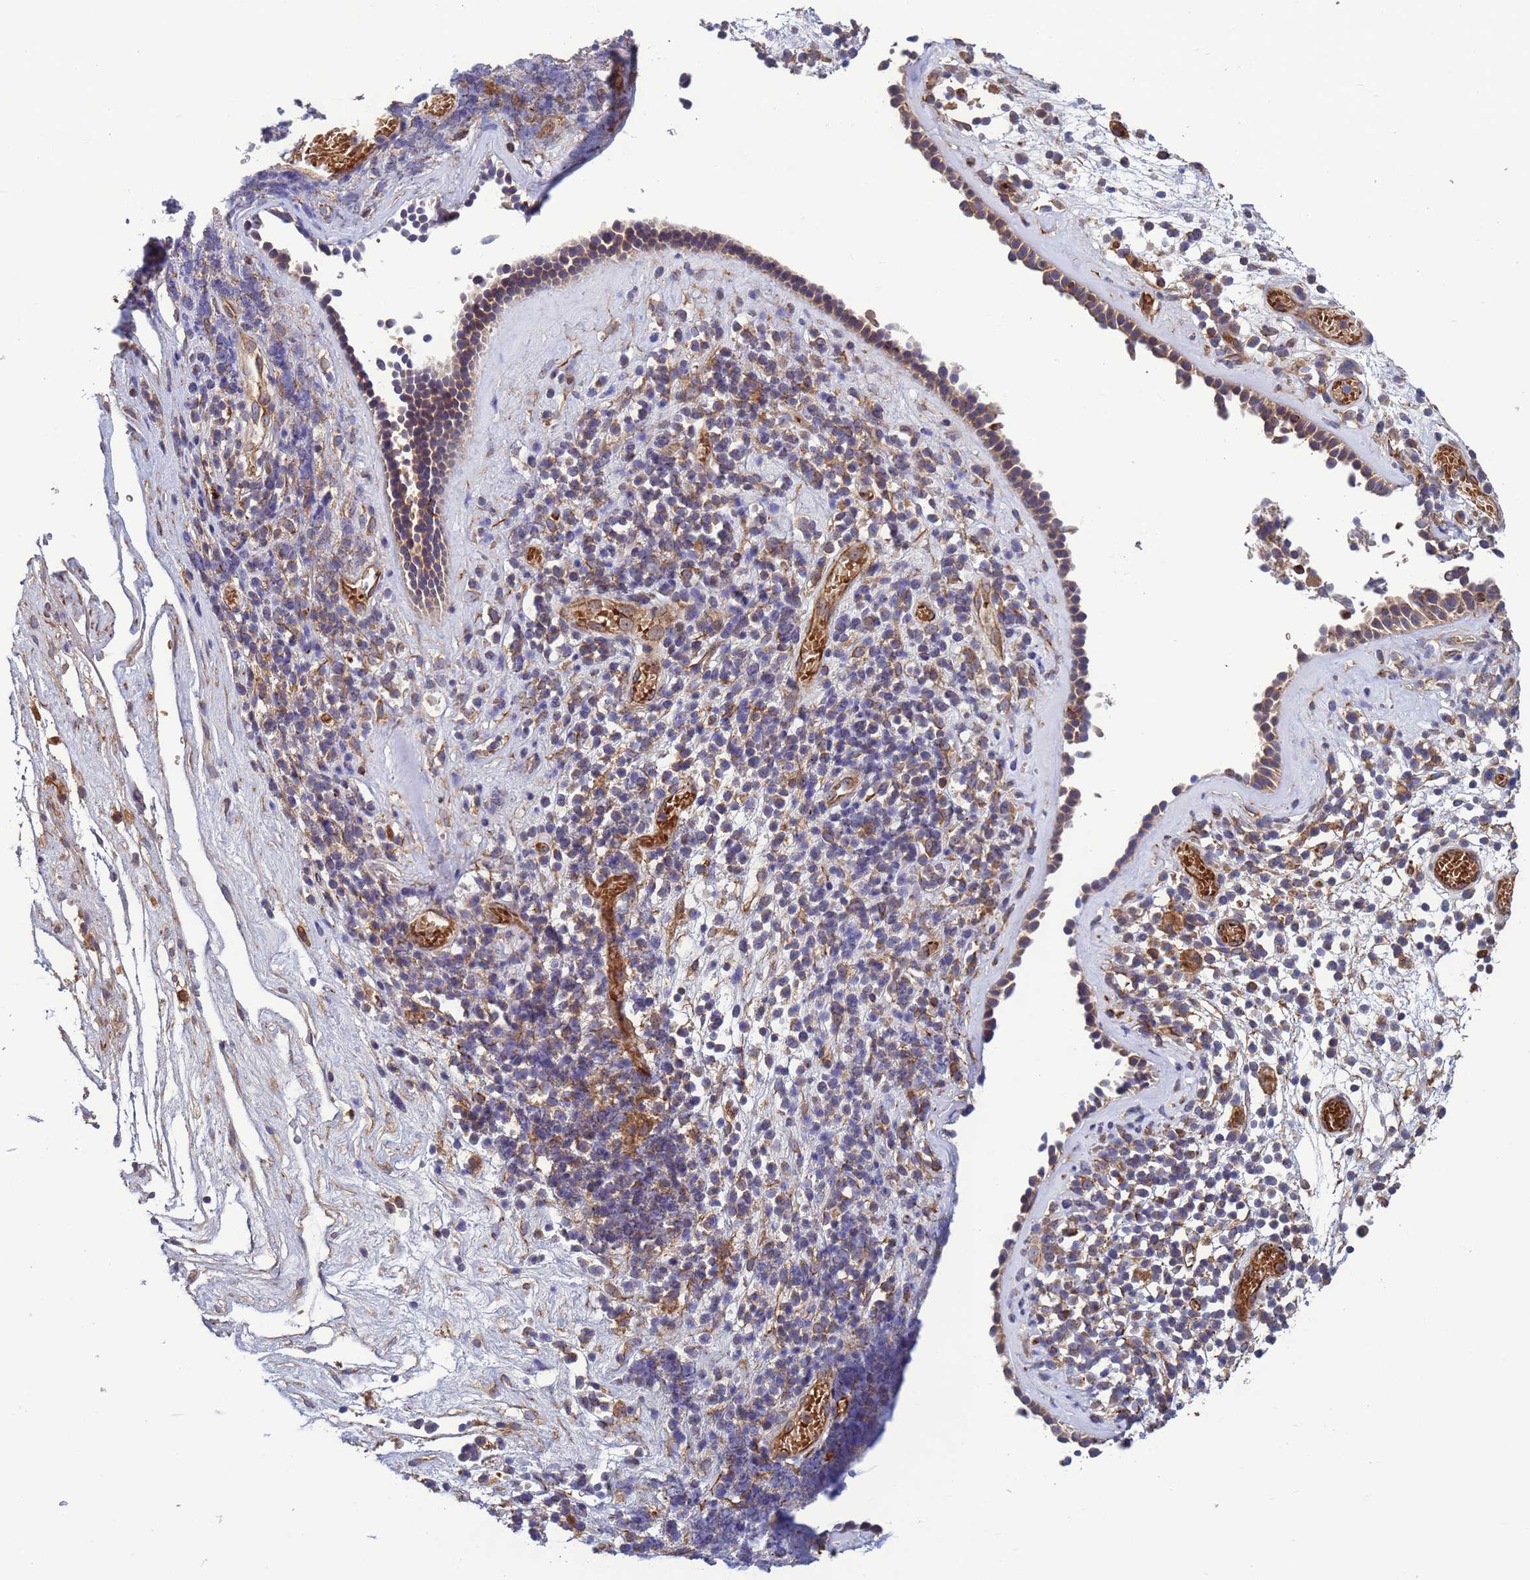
{"staining": {"intensity": "weak", "quantity": ">75%", "location": "cytoplasmic/membranous"}, "tissue": "nasopharynx", "cell_type": "Respiratory epithelial cells", "image_type": "normal", "snomed": [{"axis": "morphology", "description": "Normal tissue, NOS"}, {"axis": "morphology", "description": "Inflammation, NOS"}, {"axis": "topography", "description": "Nasopharynx"}], "caption": "Immunohistochemistry (IHC) of unremarkable human nasopharynx shows low levels of weak cytoplasmic/membranous positivity in approximately >75% of respiratory epithelial cells. The staining was performed using DAB, with brown indicating positive protein expression. Nuclei are stained blue with hematoxylin.", "gene": "RAB10", "patient": {"sex": "male", "age": 70}}